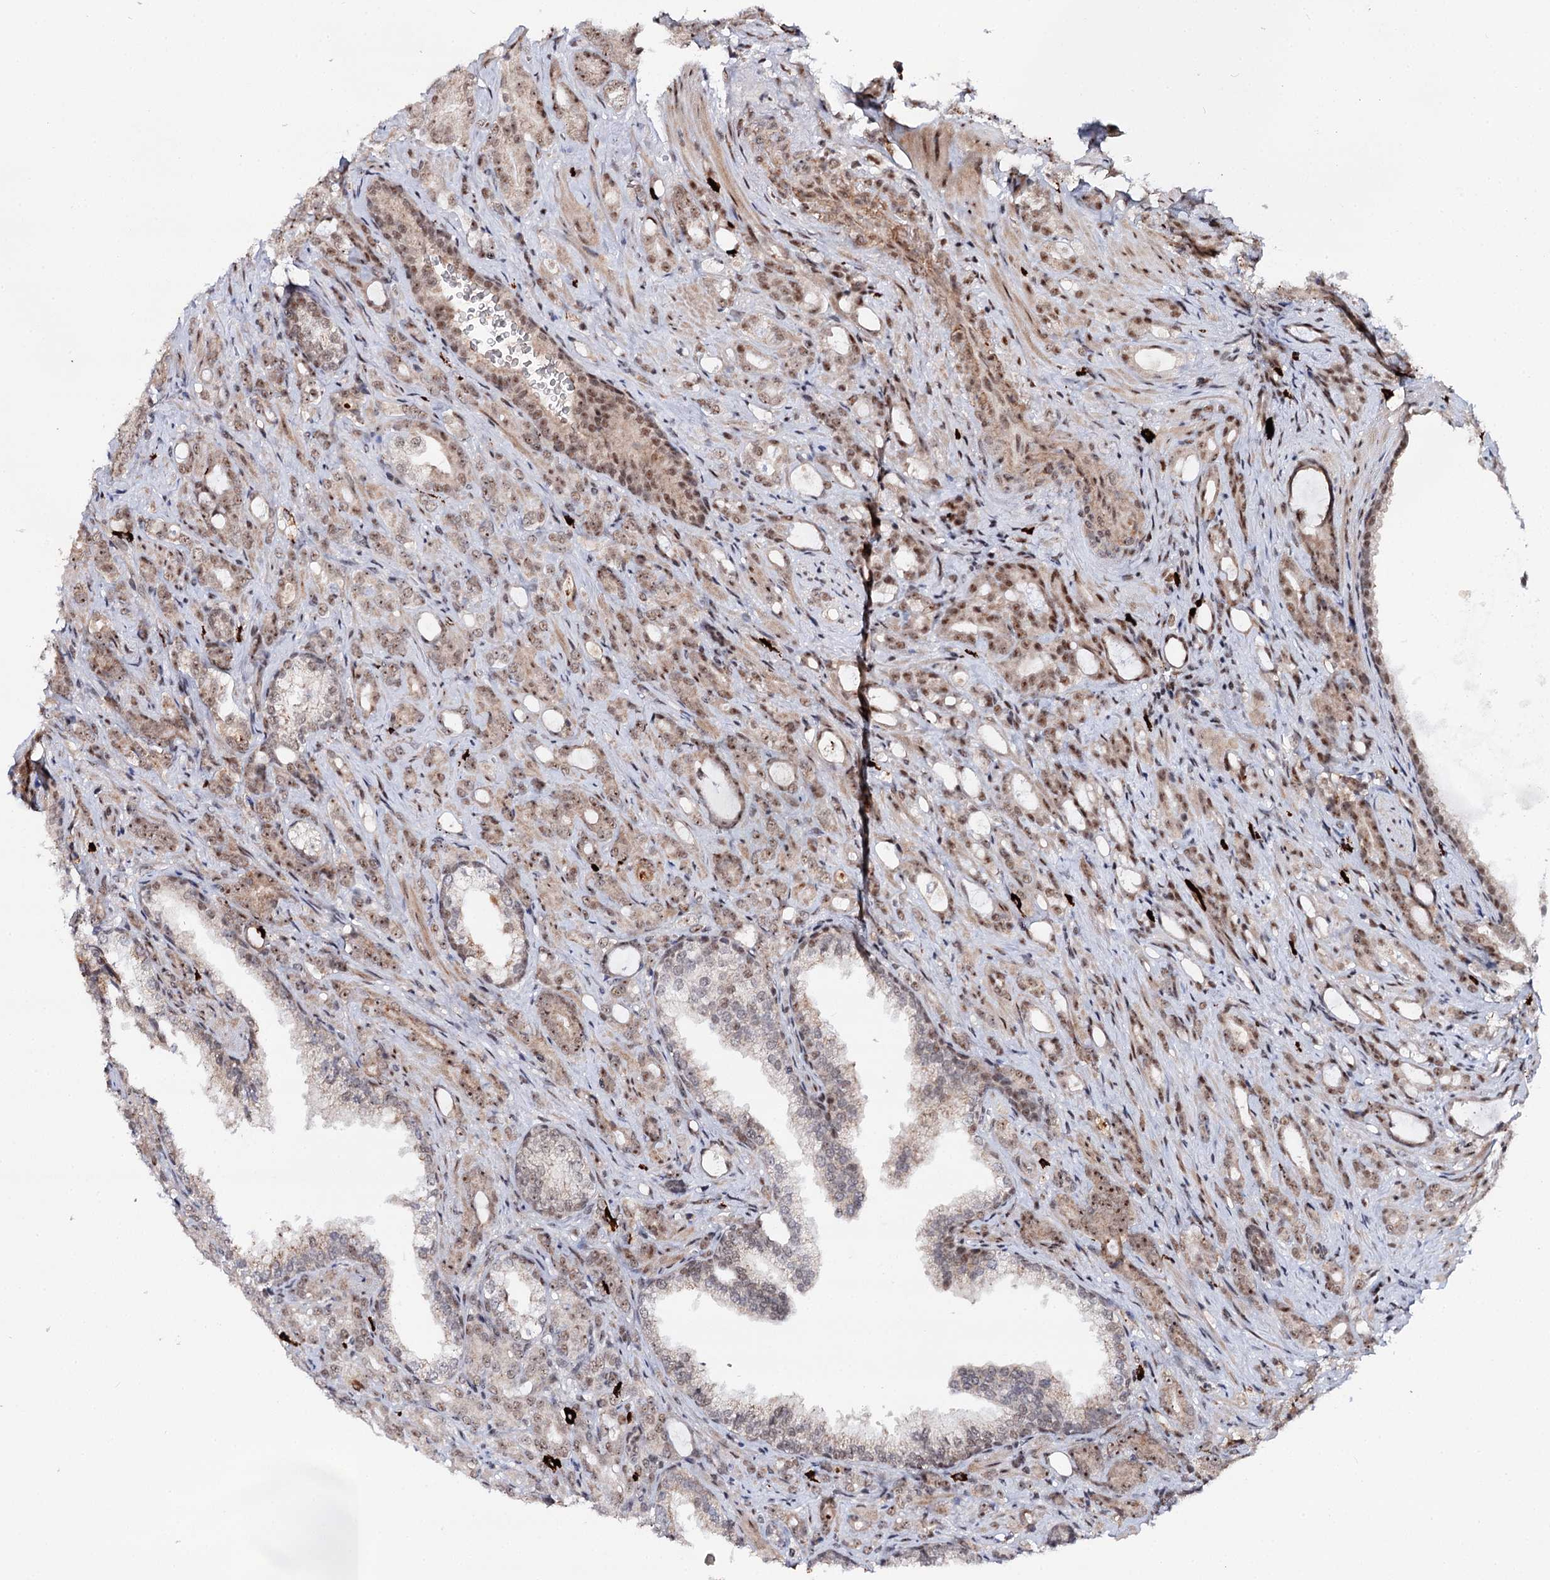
{"staining": {"intensity": "moderate", "quantity": ">75%", "location": "cytoplasmic/membranous,nuclear"}, "tissue": "prostate cancer", "cell_type": "Tumor cells", "image_type": "cancer", "snomed": [{"axis": "morphology", "description": "Adenocarcinoma, High grade"}, {"axis": "topography", "description": "Prostate"}], "caption": "IHC of human prostate high-grade adenocarcinoma shows medium levels of moderate cytoplasmic/membranous and nuclear positivity in about >75% of tumor cells.", "gene": "BUD13", "patient": {"sex": "male", "age": 72}}